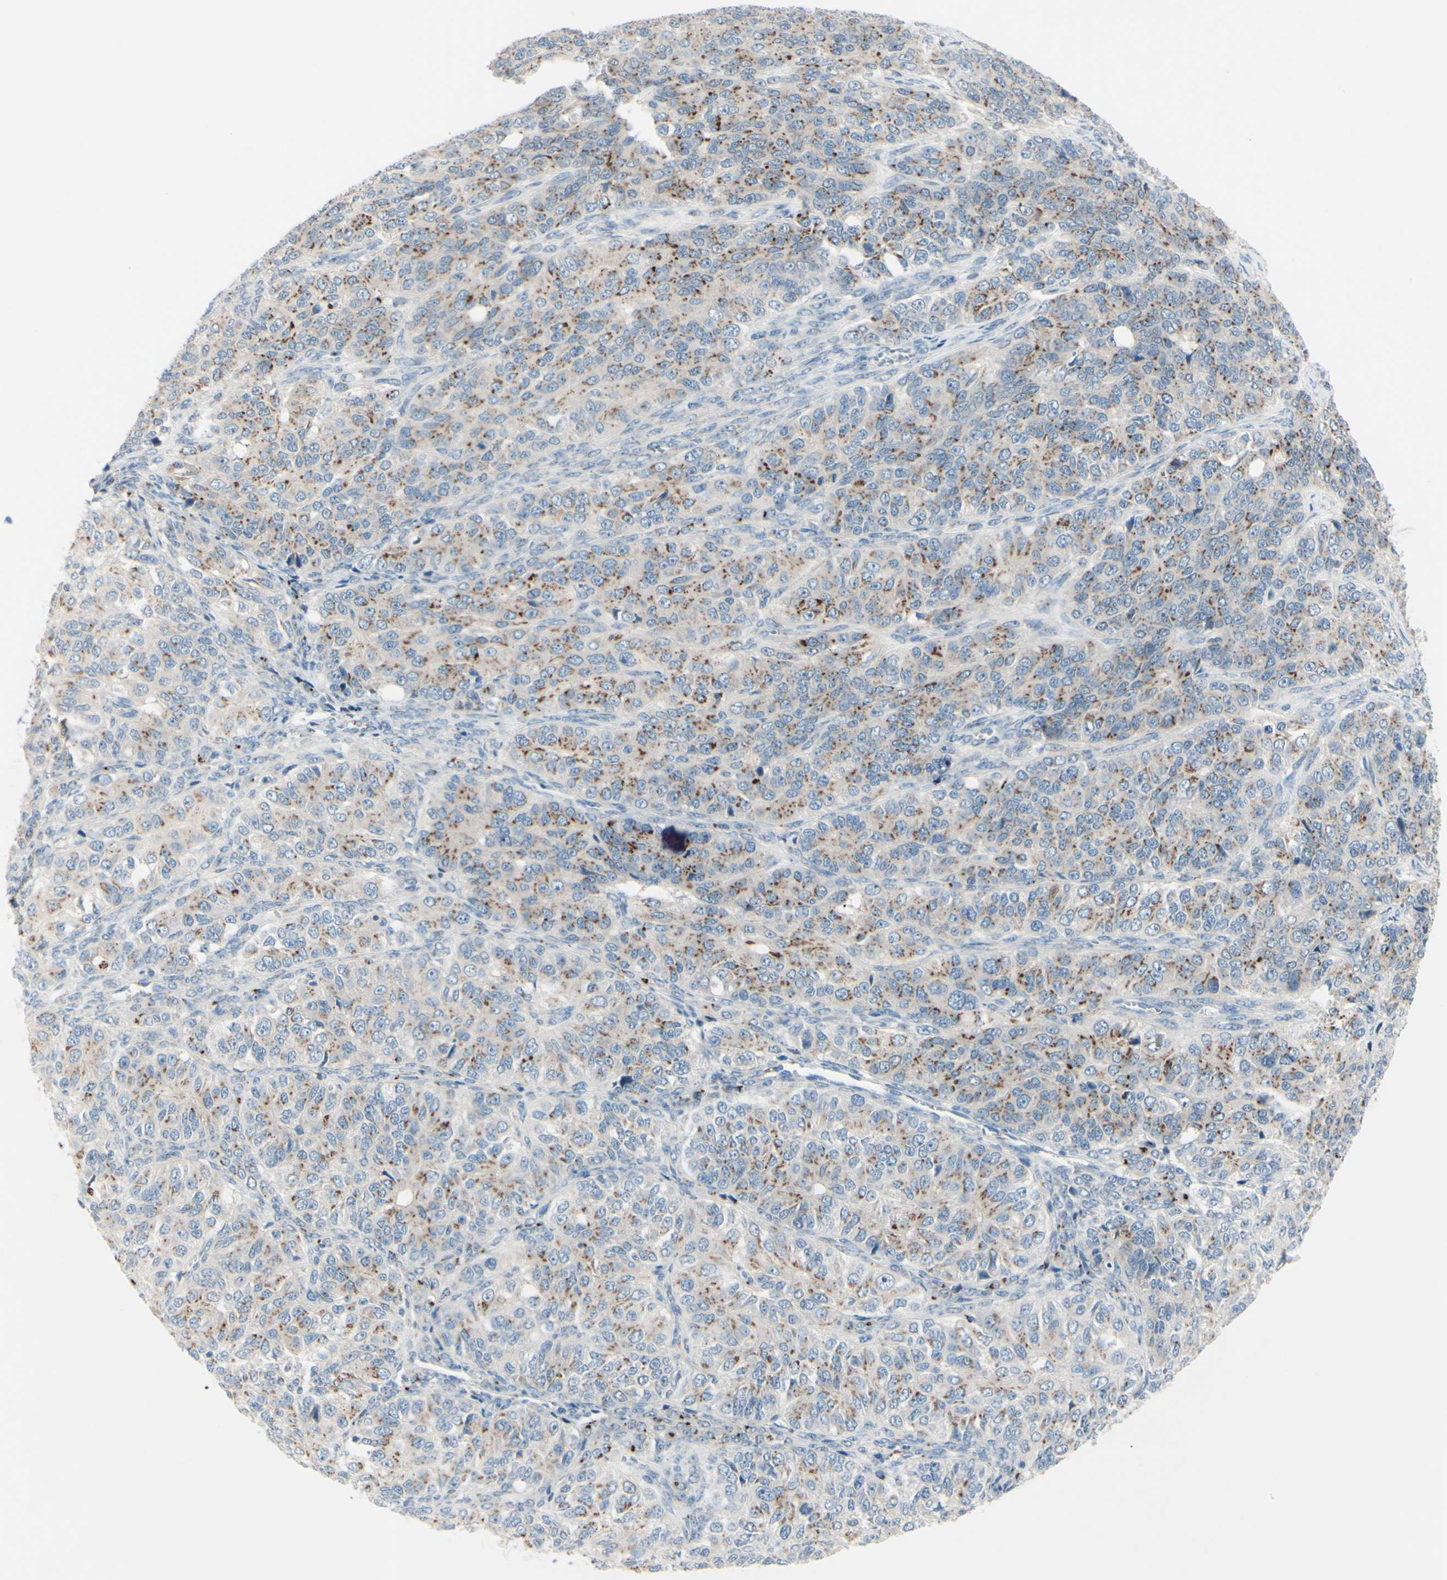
{"staining": {"intensity": "moderate", "quantity": "25%-75%", "location": "cytoplasmic/membranous"}, "tissue": "ovarian cancer", "cell_type": "Tumor cells", "image_type": "cancer", "snomed": [{"axis": "morphology", "description": "Carcinoma, endometroid"}, {"axis": "topography", "description": "Ovary"}], "caption": "This histopathology image reveals immunohistochemistry (IHC) staining of endometroid carcinoma (ovarian), with medium moderate cytoplasmic/membranous positivity in approximately 25%-75% of tumor cells.", "gene": "B4GALT1", "patient": {"sex": "female", "age": 51}}